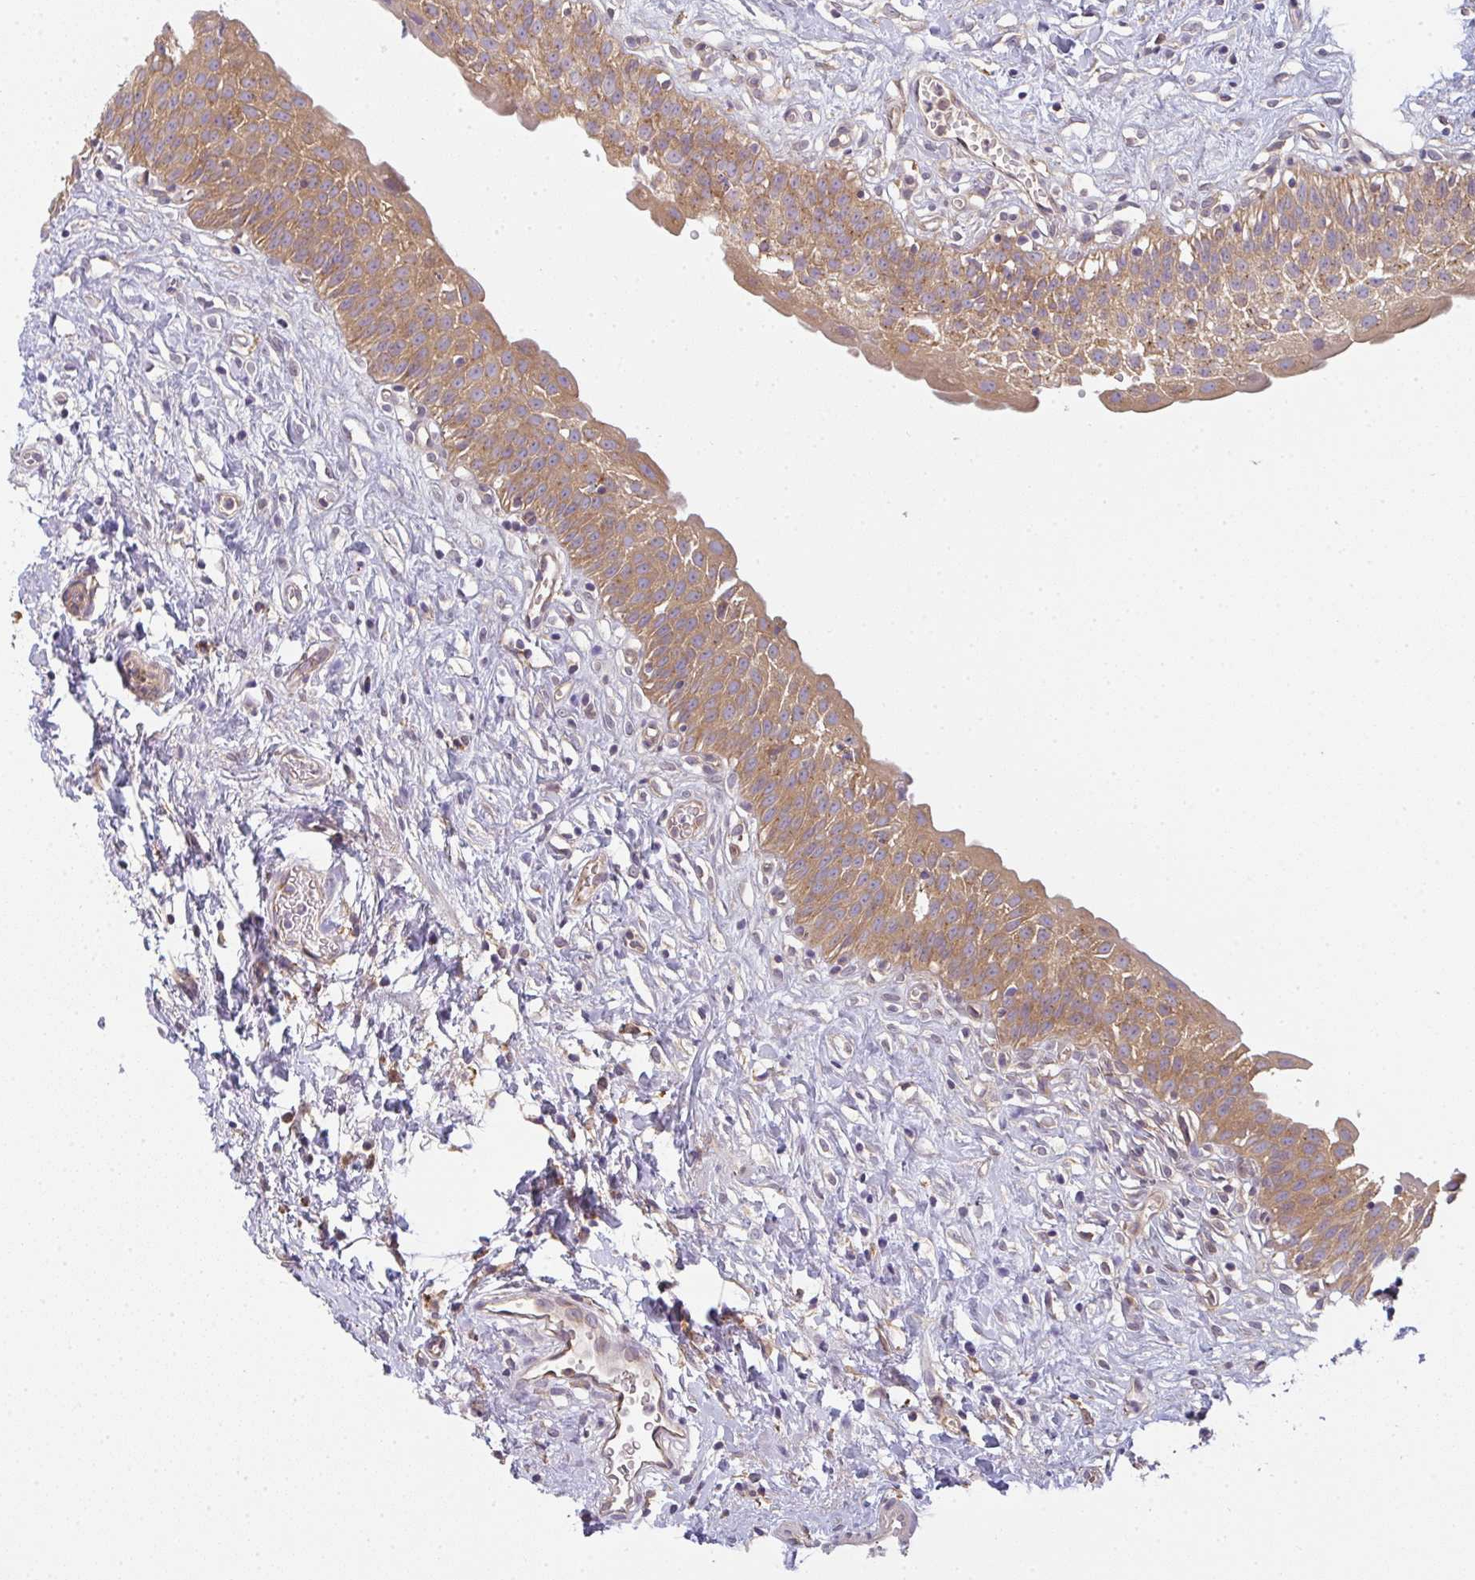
{"staining": {"intensity": "moderate", "quantity": ">75%", "location": "cytoplasmic/membranous"}, "tissue": "urinary bladder", "cell_type": "Urothelial cells", "image_type": "normal", "snomed": [{"axis": "morphology", "description": "Normal tissue, NOS"}, {"axis": "topography", "description": "Urinary bladder"}], "caption": "Urinary bladder stained for a protein demonstrates moderate cytoplasmic/membranous positivity in urothelial cells.", "gene": "SNX5", "patient": {"sex": "male", "age": 51}}